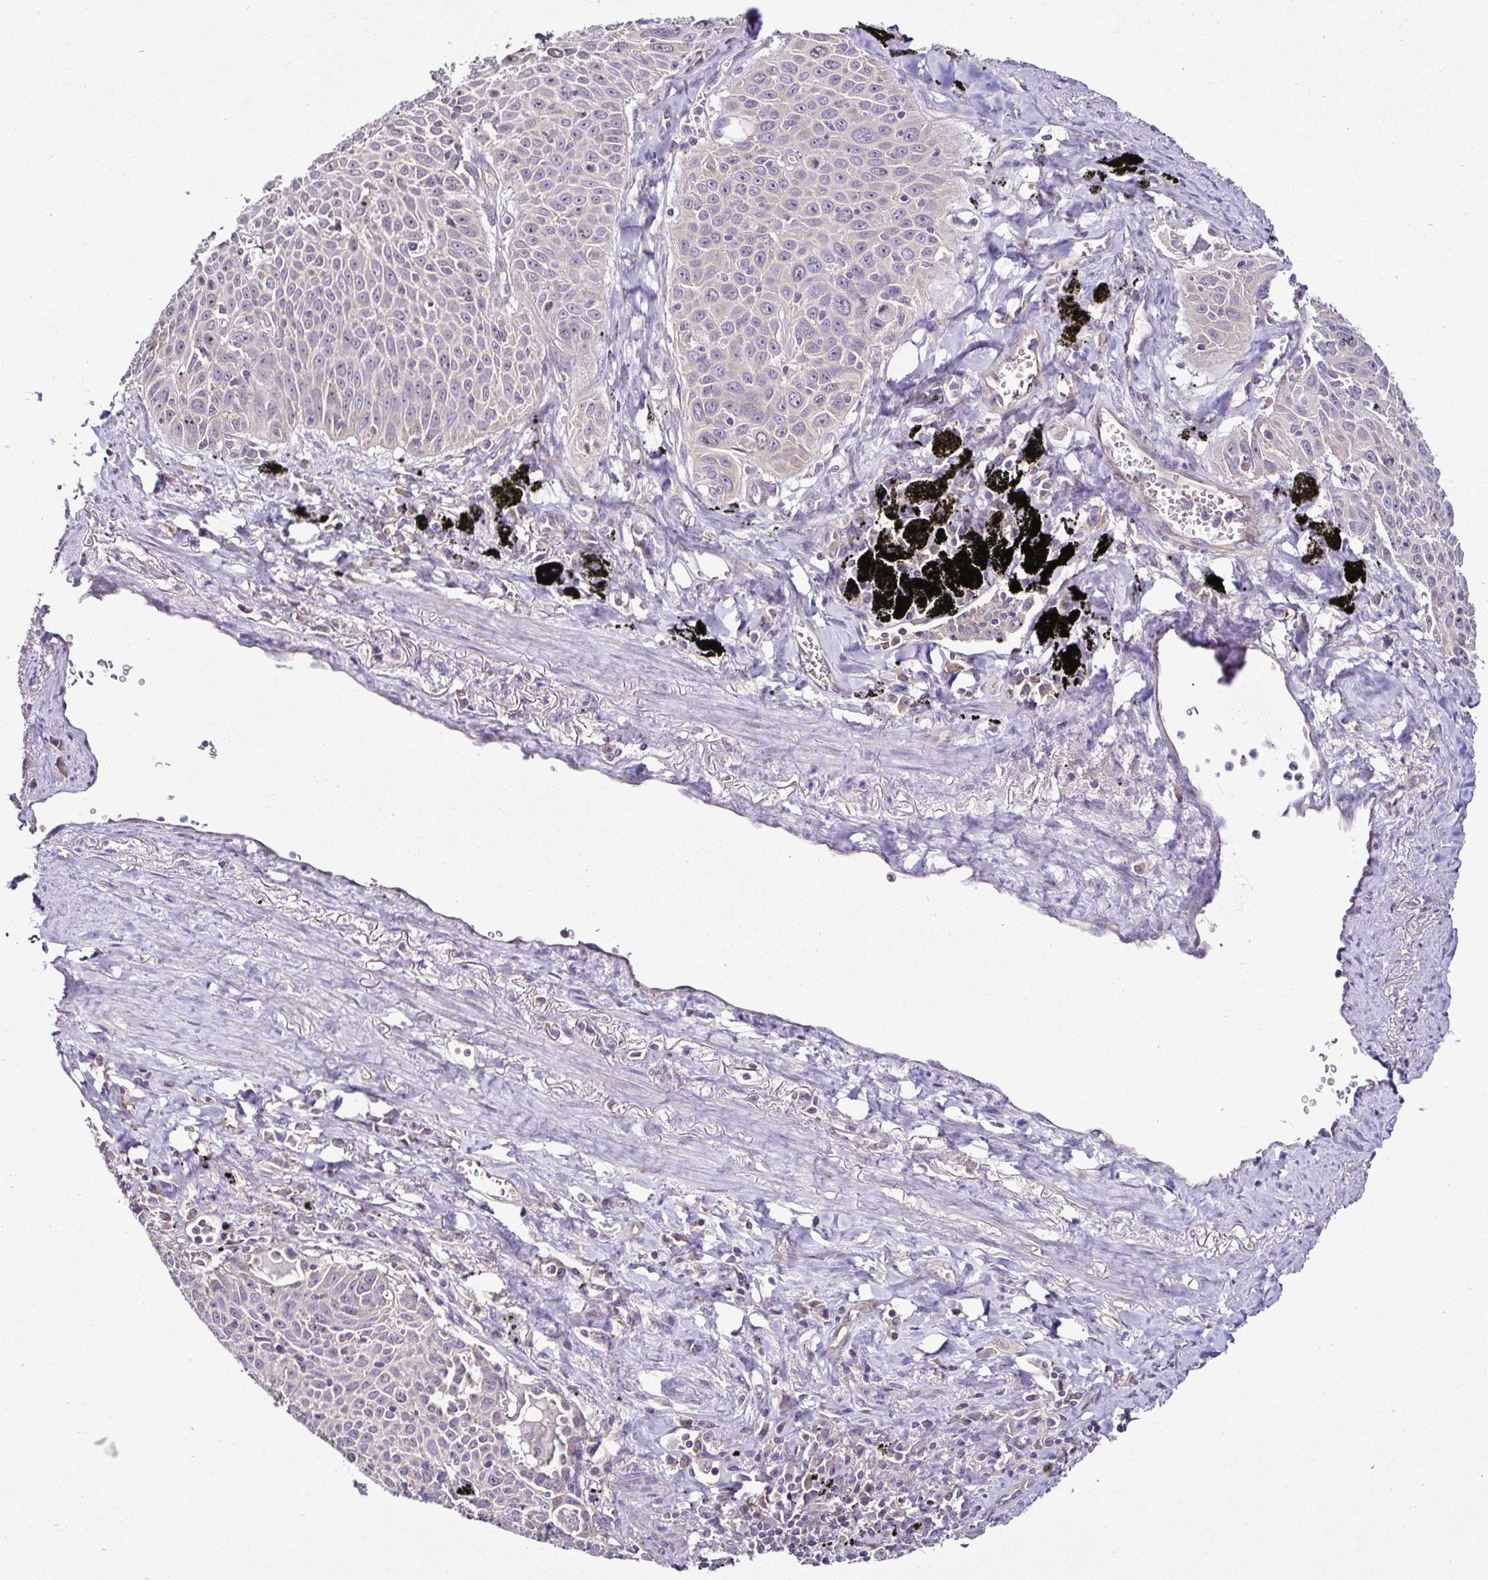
{"staining": {"intensity": "negative", "quantity": "none", "location": "none"}, "tissue": "lung cancer", "cell_type": "Tumor cells", "image_type": "cancer", "snomed": [{"axis": "morphology", "description": "Squamous cell carcinoma, NOS"}, {"axis": "morphology", "description": "Squamous cell carcinoma, metastatic, NOS"}, {"axis": "topography", "description": "Lymph node"}, {"axis": "topography", "description": "Lung"}], "caption": "Protein analysis of lung cancer (metastatic squamous cell carcinoma) demonstrates no significant expression in tumor cells.", "gene": "LMOD2", "patient": {"sex": "female", "age": 62}}